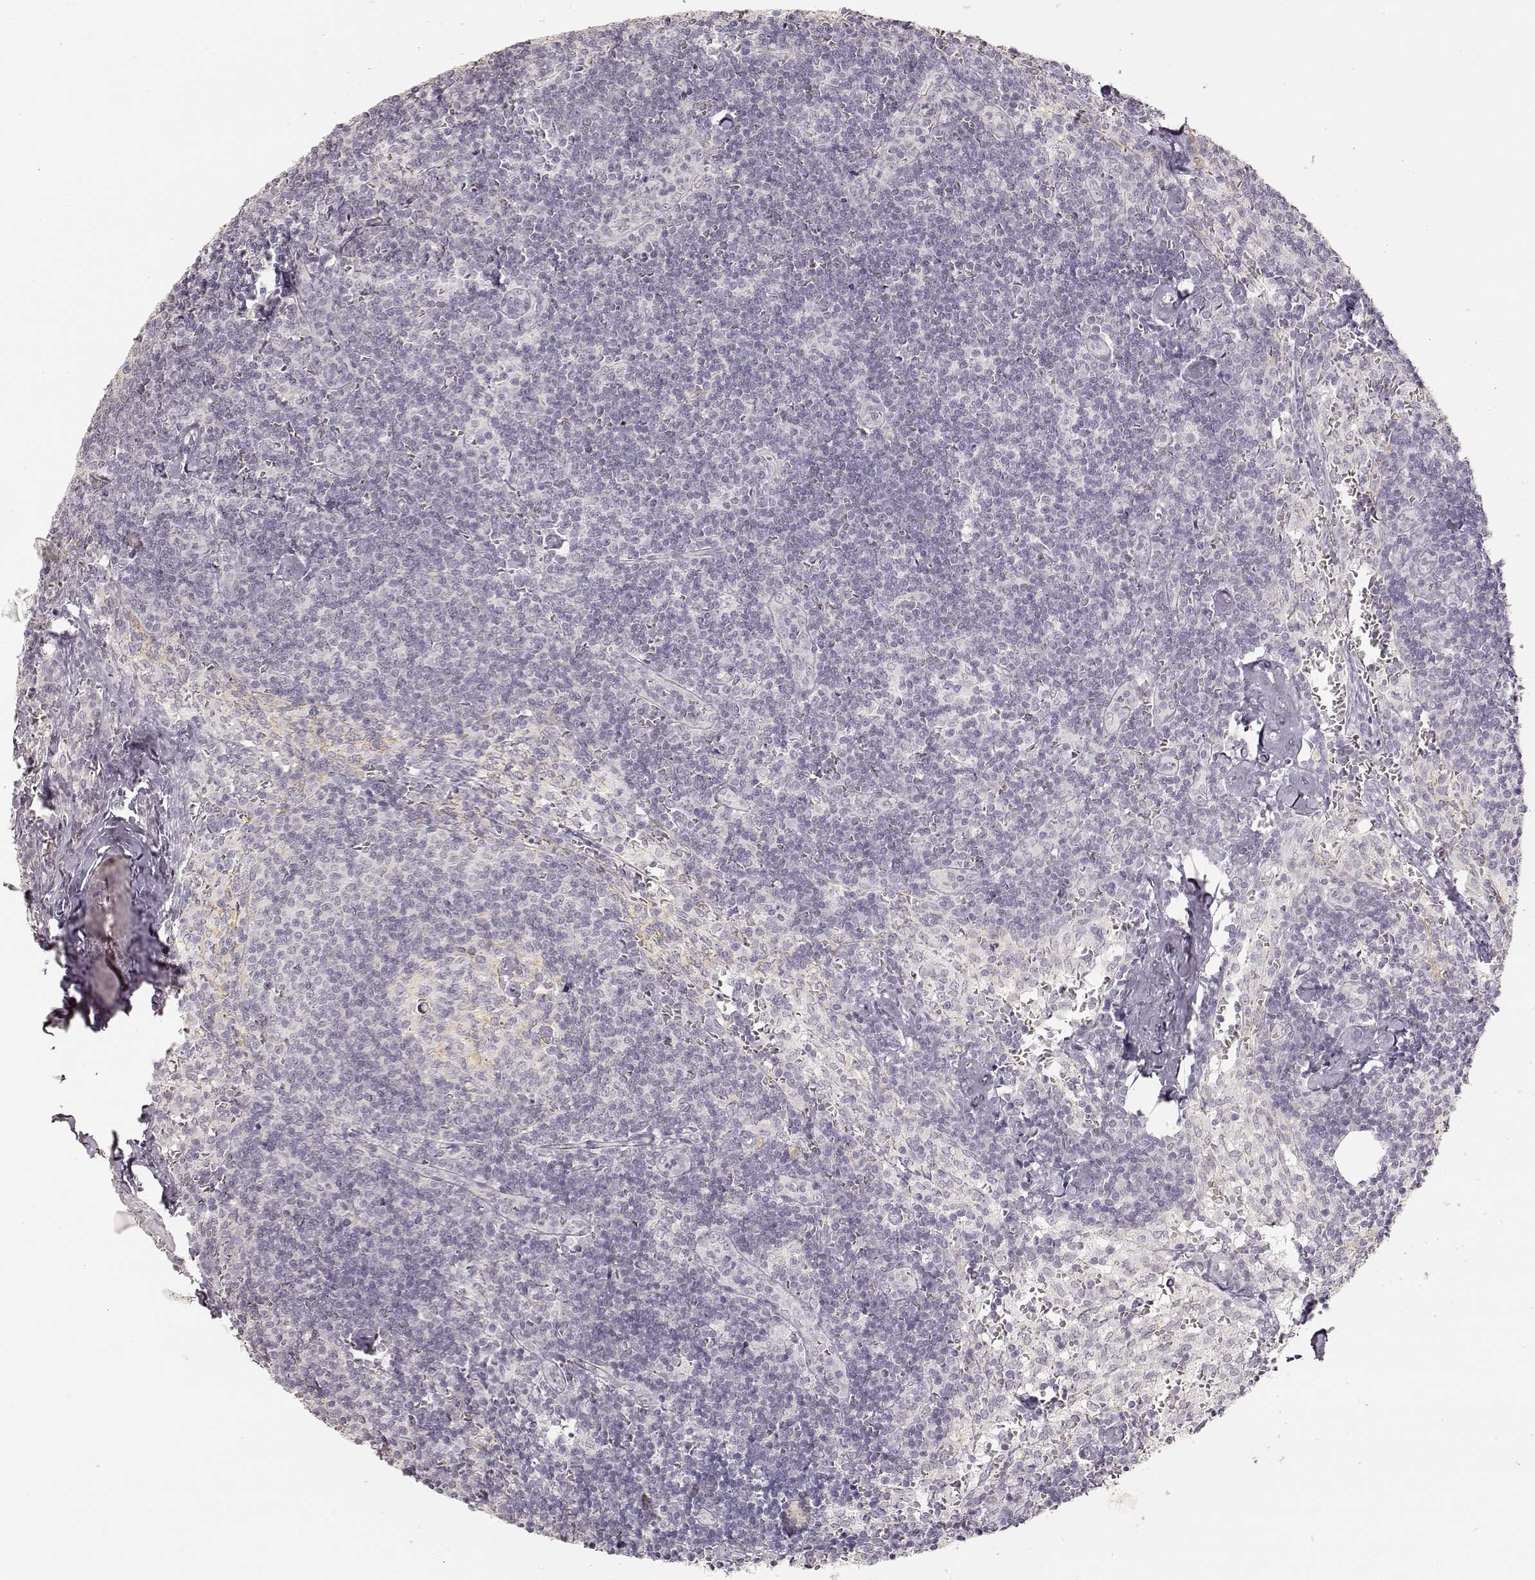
{"staining": {"intensity": "negative", "quantity": "none", "location": "none"}, "tissue": "lymph node", "cell_type": "Germinal center cells", "image_type": "normal", "snomed": [{"axis": "morphology", "description": "Normal tissue, NOS"}, {"axis": "topography", "description": "Lymph node"}], "caption": "Immunohistochemistry of unremarkable lymph node displays no expression in germinal center cells.", "gene": "LAMC2", "patient": {"sex": "female", "age": 50}}